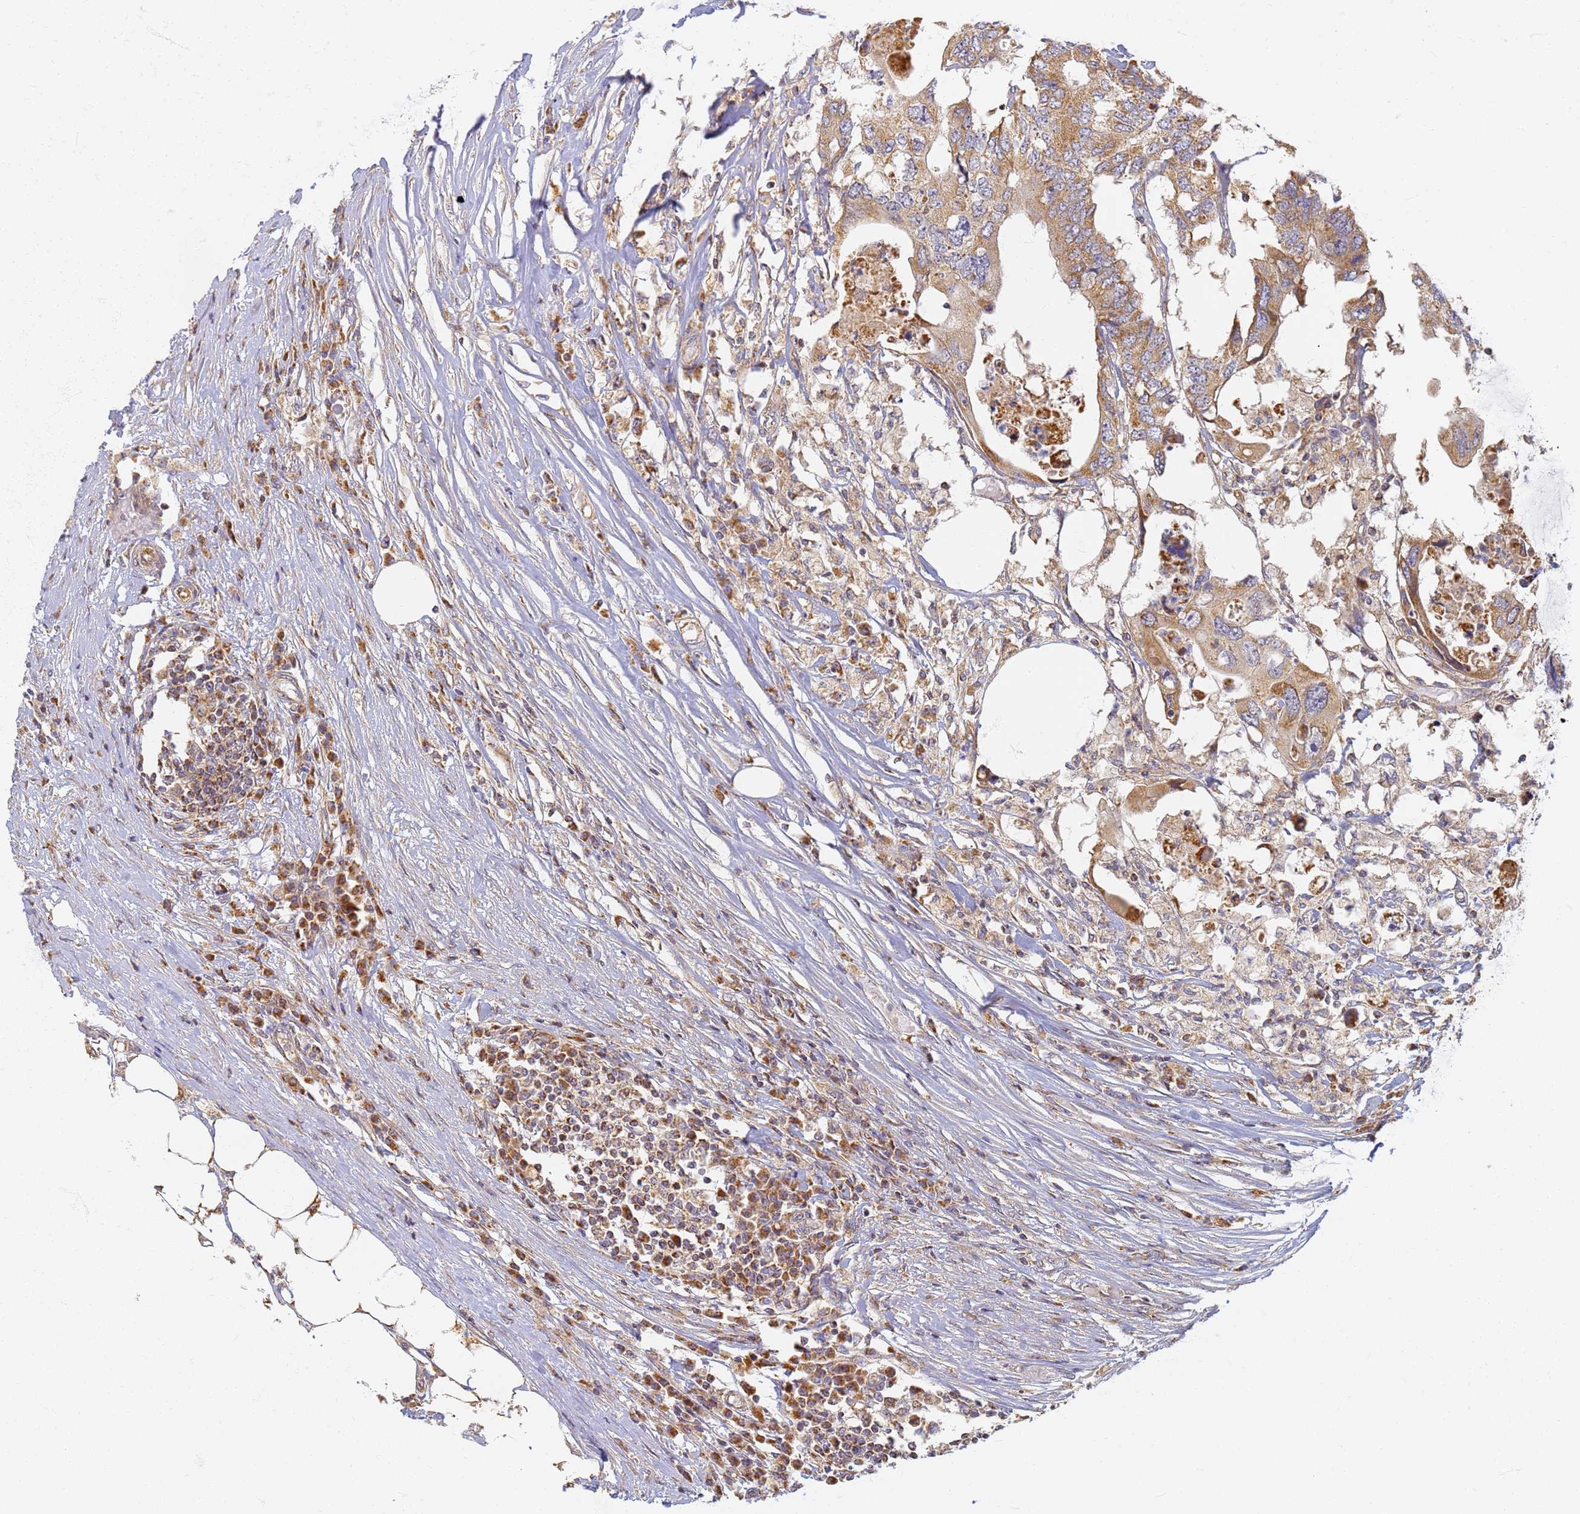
{"staining": {"intensity": "moderate", "quantity": ">75%", "location": "cytoplasmic/membranous"}, "tissue": "colorectal cancer", "cell_type": "Tumor cells", "image_type": "cancer", "snomed": [{"axis": "morphology", "description": "Adenocarcinoma, NOS"}, {"axis": "topography", "description": "Colon"}], "caption": "About >75% of tumor cells in human adenocarcinoma (colorectal) exhibit moderate cytoplasmic/membranous protein positivity as visualized by brown immunohistochemical staining.", "gene": "UTP23", "patient": {"sex": "male", "age": 71}}